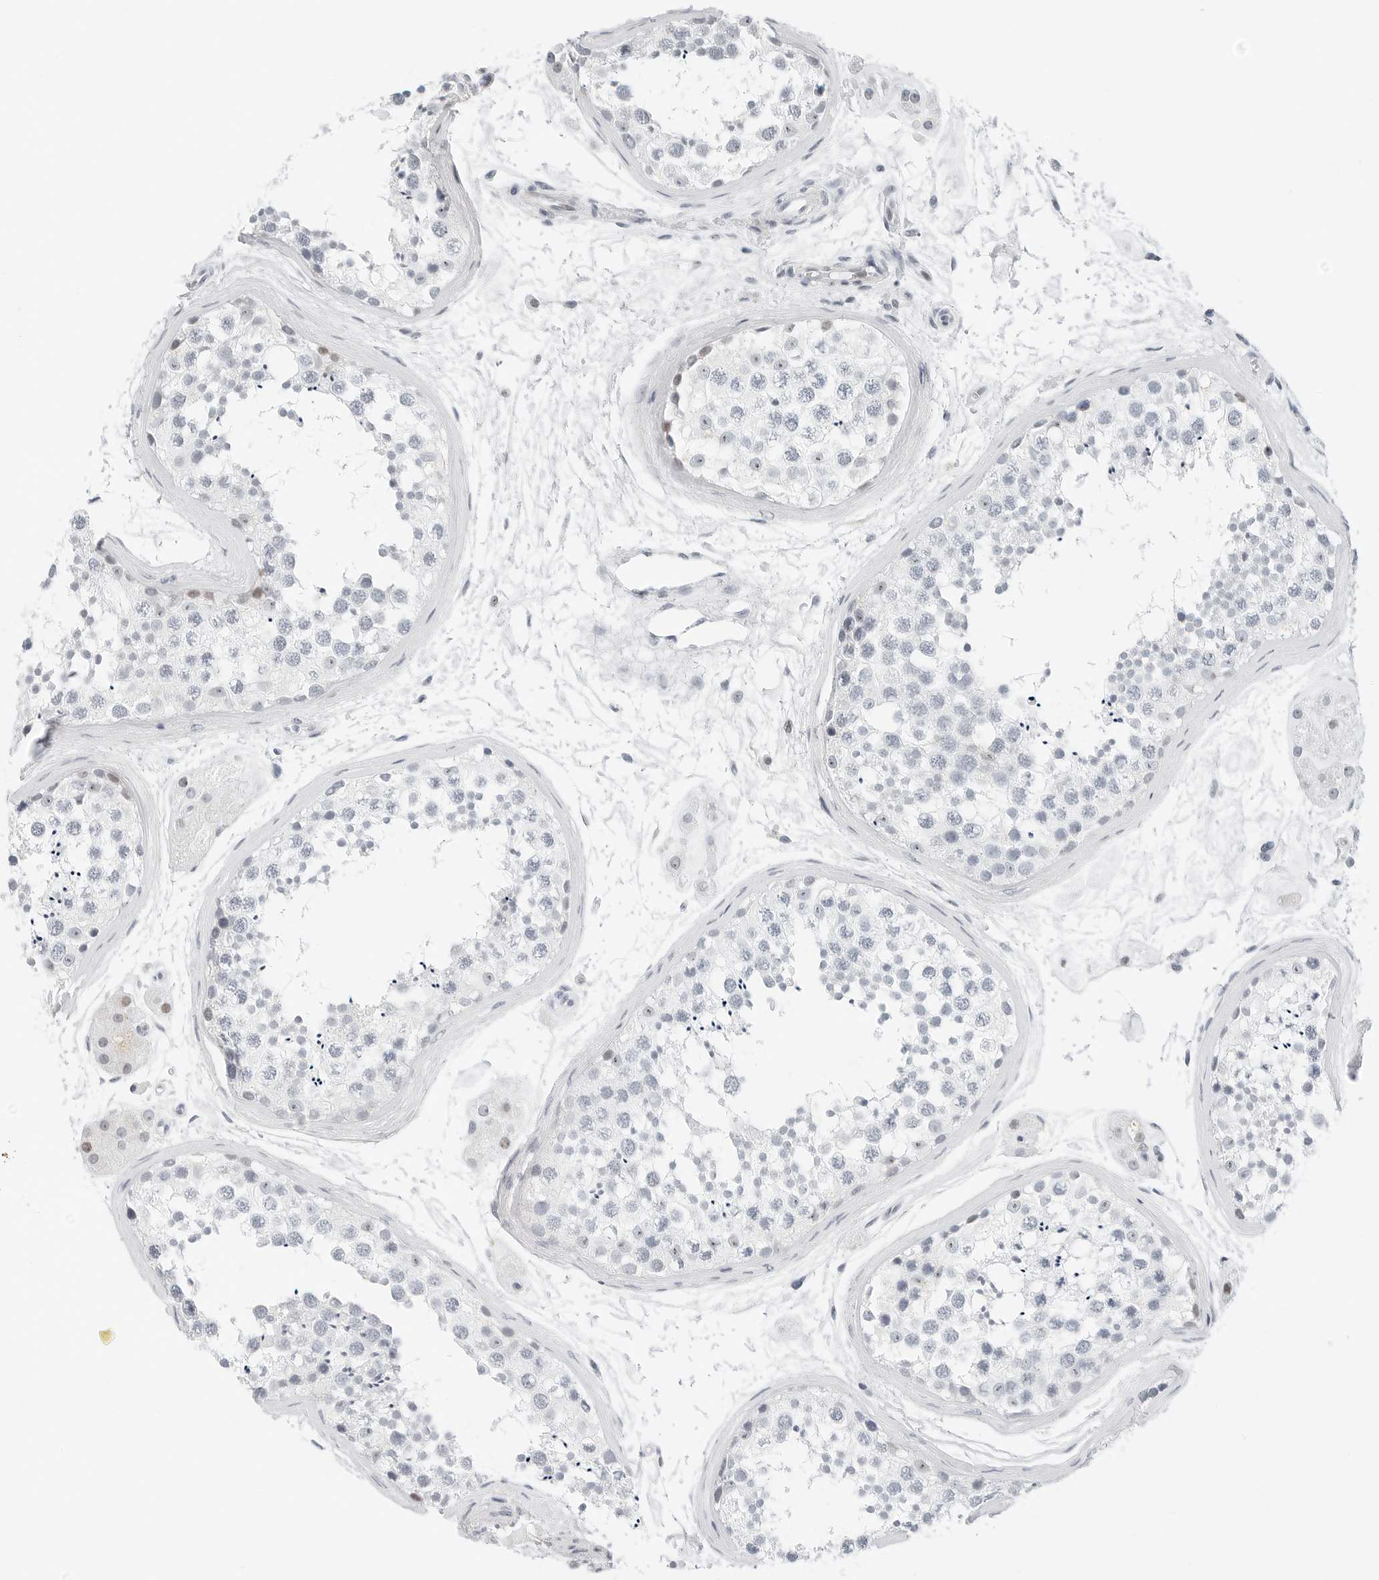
{"staining": {"intensity": "negative", "quantity": "none", "location": "none"}, "tissue": "testis", "cell_type": "Cells in seminiferous ducts", "image_type": "normal", "snomed": [{"axis": "morphology", "description": "Normal tissue, NOS"}, {"axis": "topography", "description": "Testis"}], "caption": "Immunohistochemistry (IHC) image of unremarkable testis: human testis stained with DAB (3,3'-diaminobenzidine) demonstrates no significant protein expression in cells in seminiferous ducts. (DAB (3,3'-diaminobenzidine) IHC, high magnification).", "gene": "NTMT2", "patient": {"sex": "male", "age": 56}}